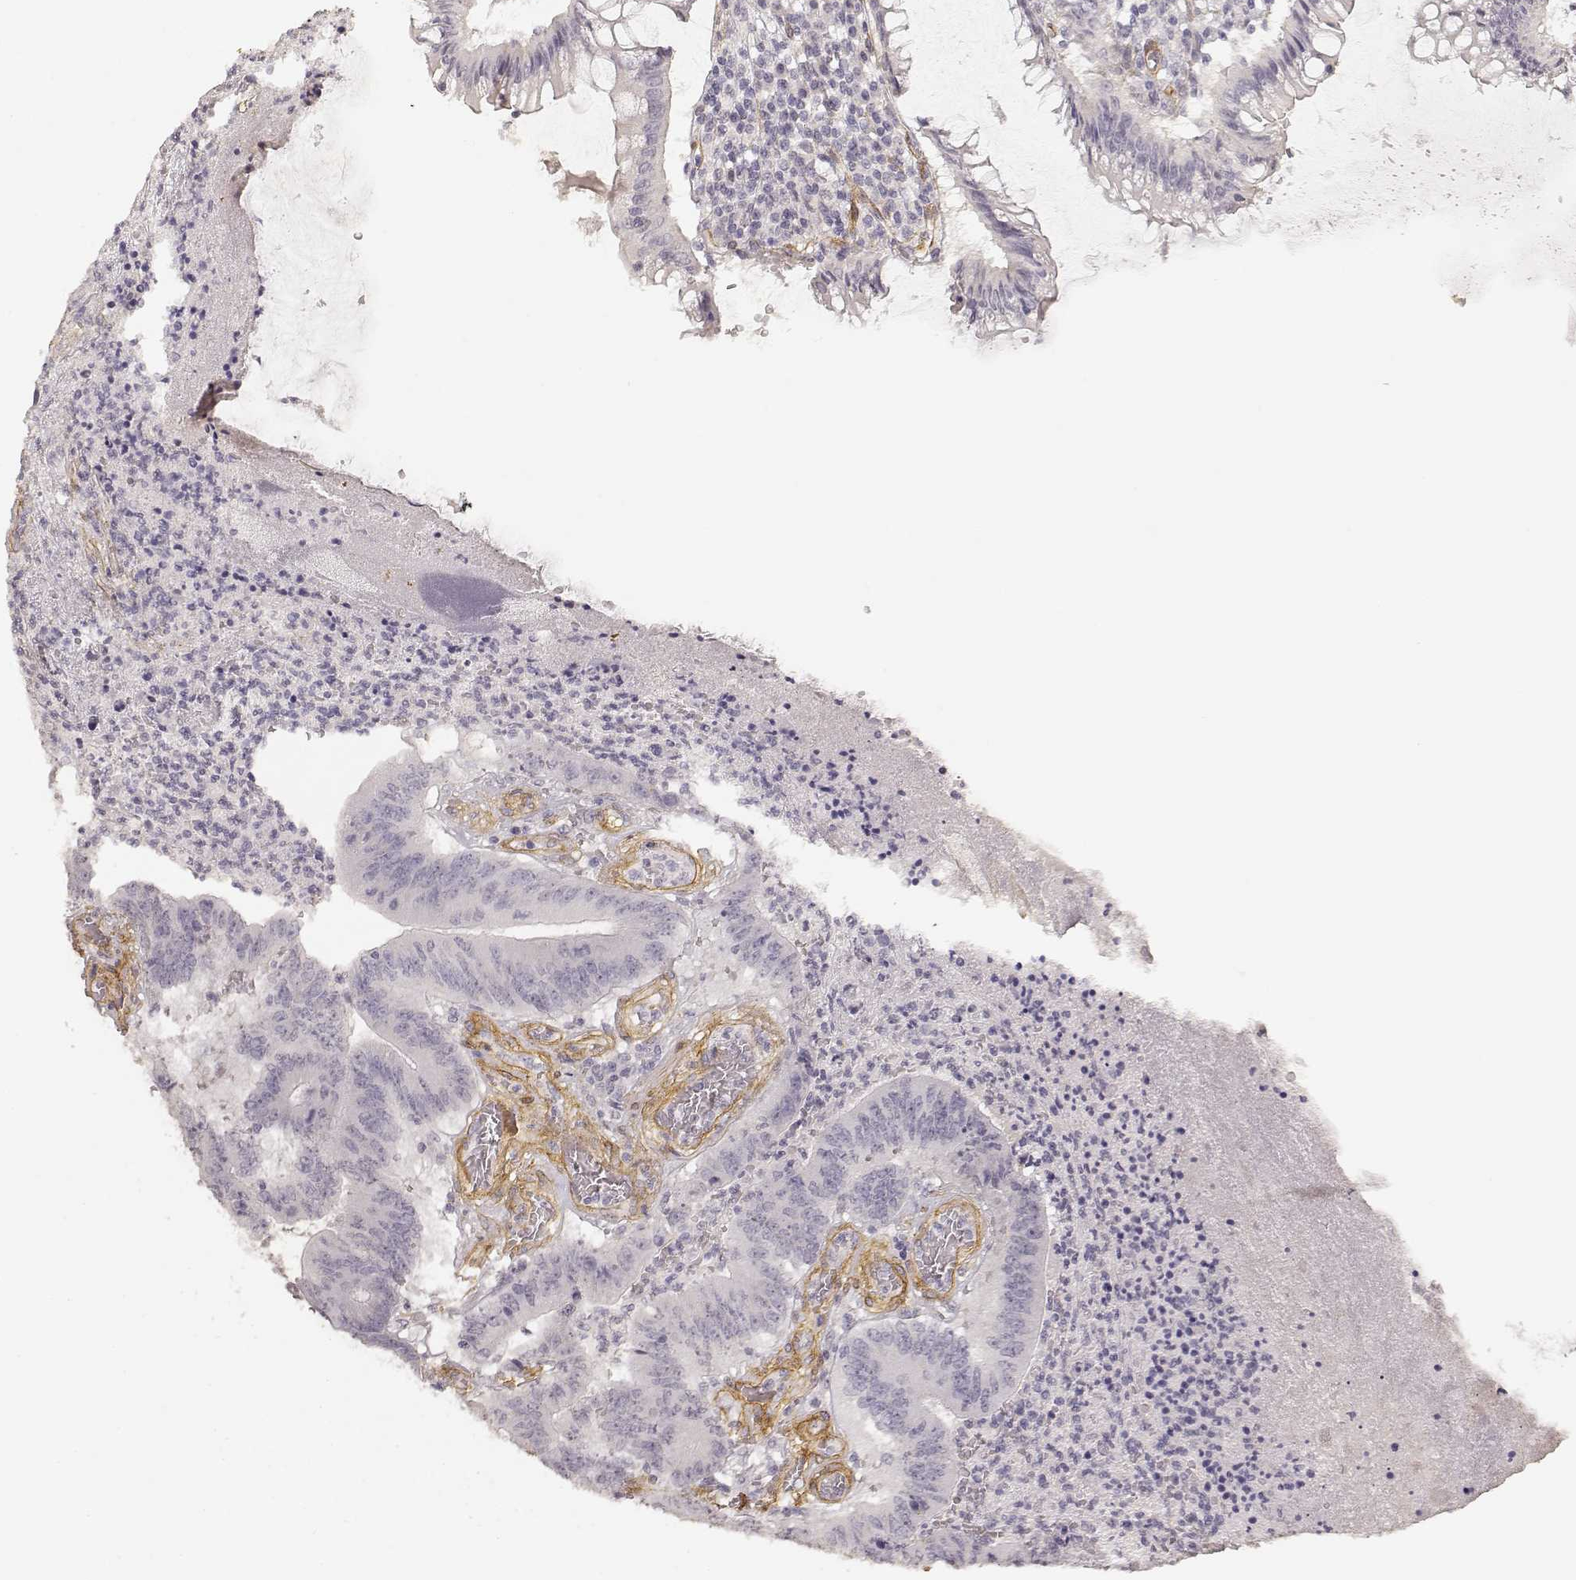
{"staining": {"intensity": "negative", "quantity": "none", "location": "none"}, "tissue": "colorectal cancer", "cell_type": "Tumor cells", "image_type": "cancer", "snomed": [{"axis": "morphology", "description": "Adenocarcinoma, NOS"}, {"axis": "topography", "description": "Colon"}], "caption": "The photomicrograph reveals no significant expression in tumor cells of colorectal adenocarcinoma.", "gene": "LAMA4", "patient": {"sex": "female", "age": 70}}